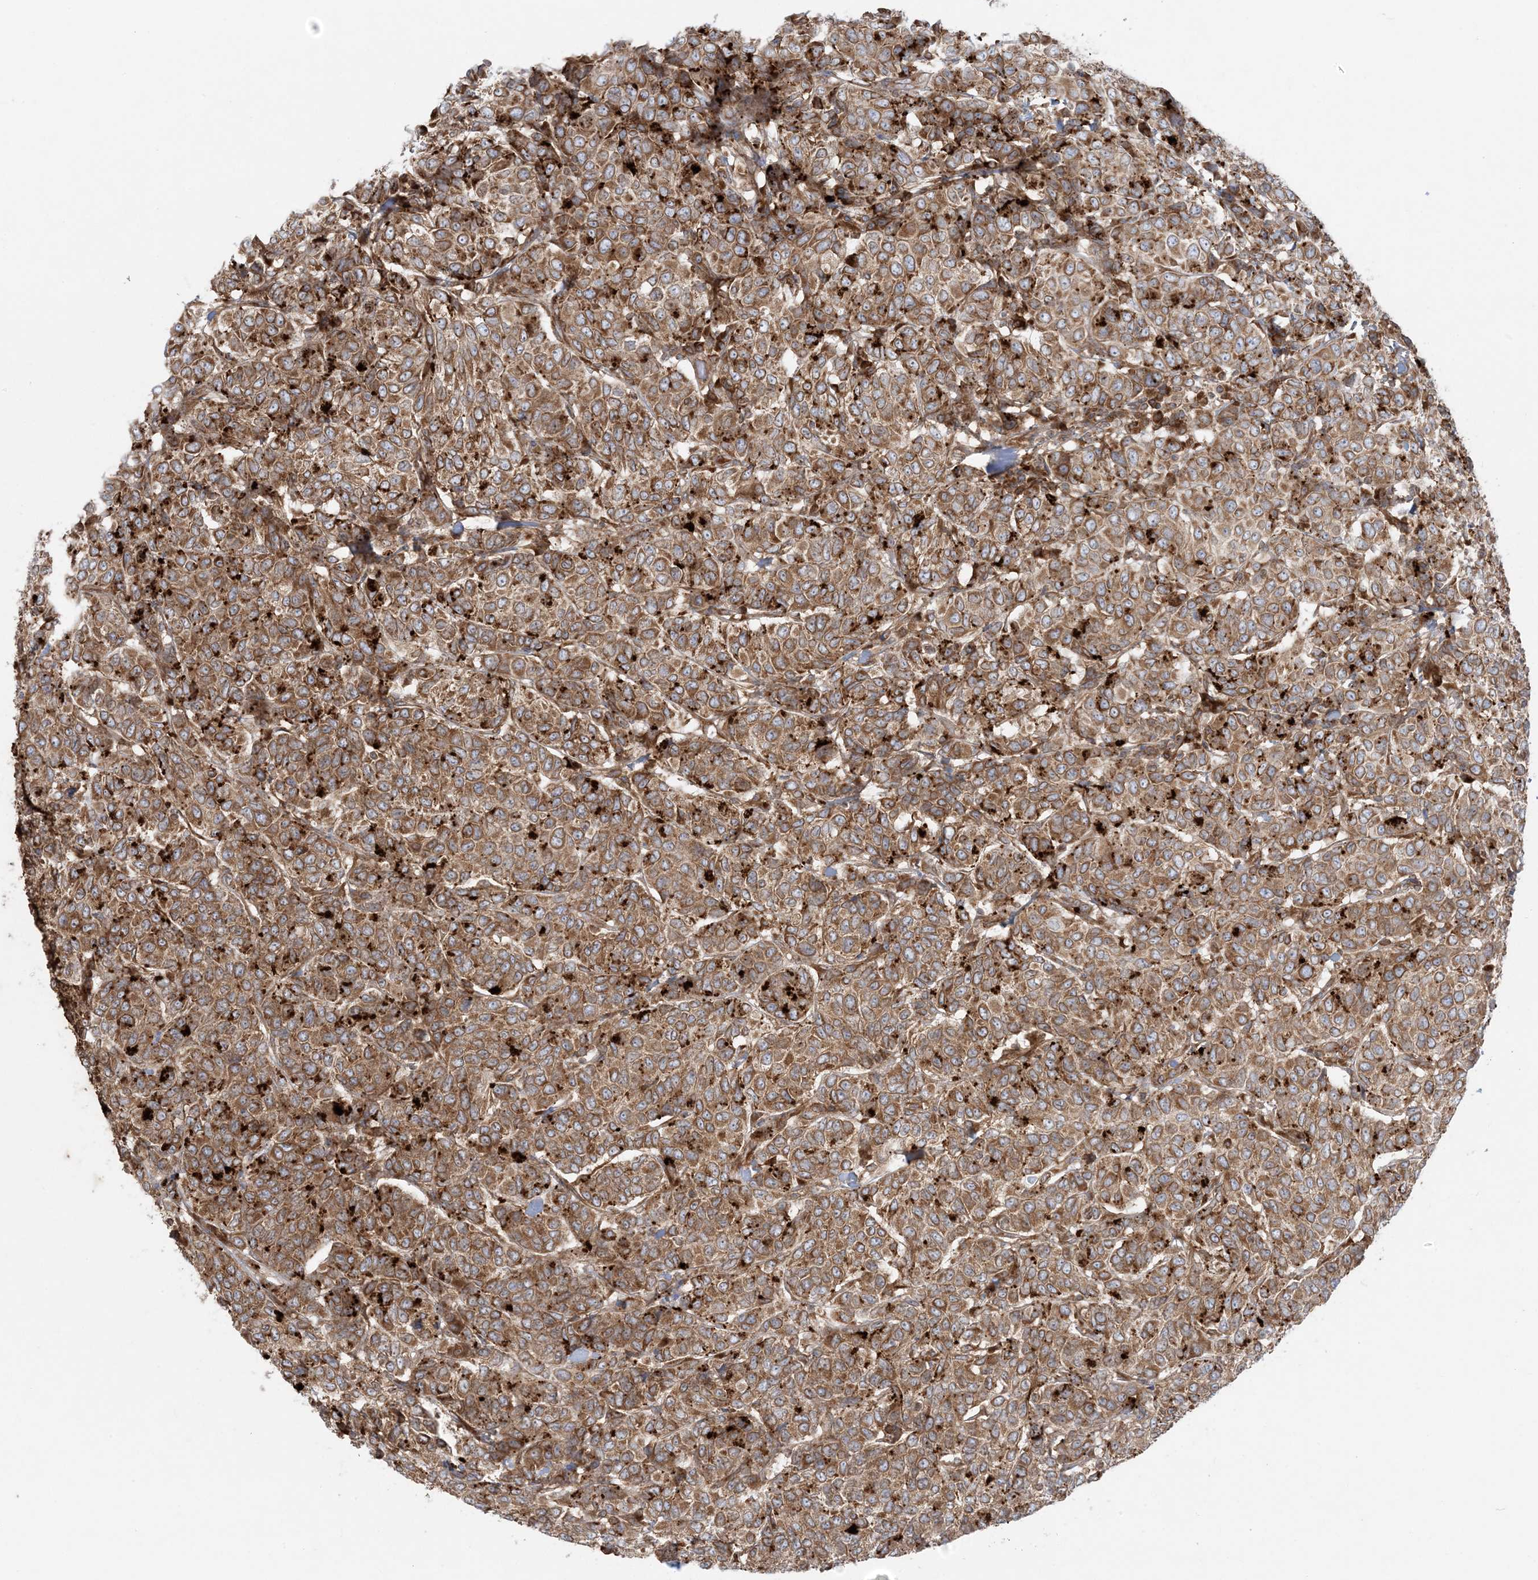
{"staining": {"intensity": "moderate", "quantity": ">75%", "location": "cytoplasmic/membranous"}, "tissue": "breast cancer", "cell_type": "Tumor cells", "image_type": "cancer", "snomed": [{"axis": "morphology", "description": "Duct carcinoma"}, {"axis": "topography", "description": "Breast"}], "caption": "Protein expression analysis of breast infiltrating ductal carcinoma displays moderate cytoplasmic/membranous staining in approximately >75% of tumor cells.", "gene": "UBXN4", "patient": {"sex": "female", "age": 55}}